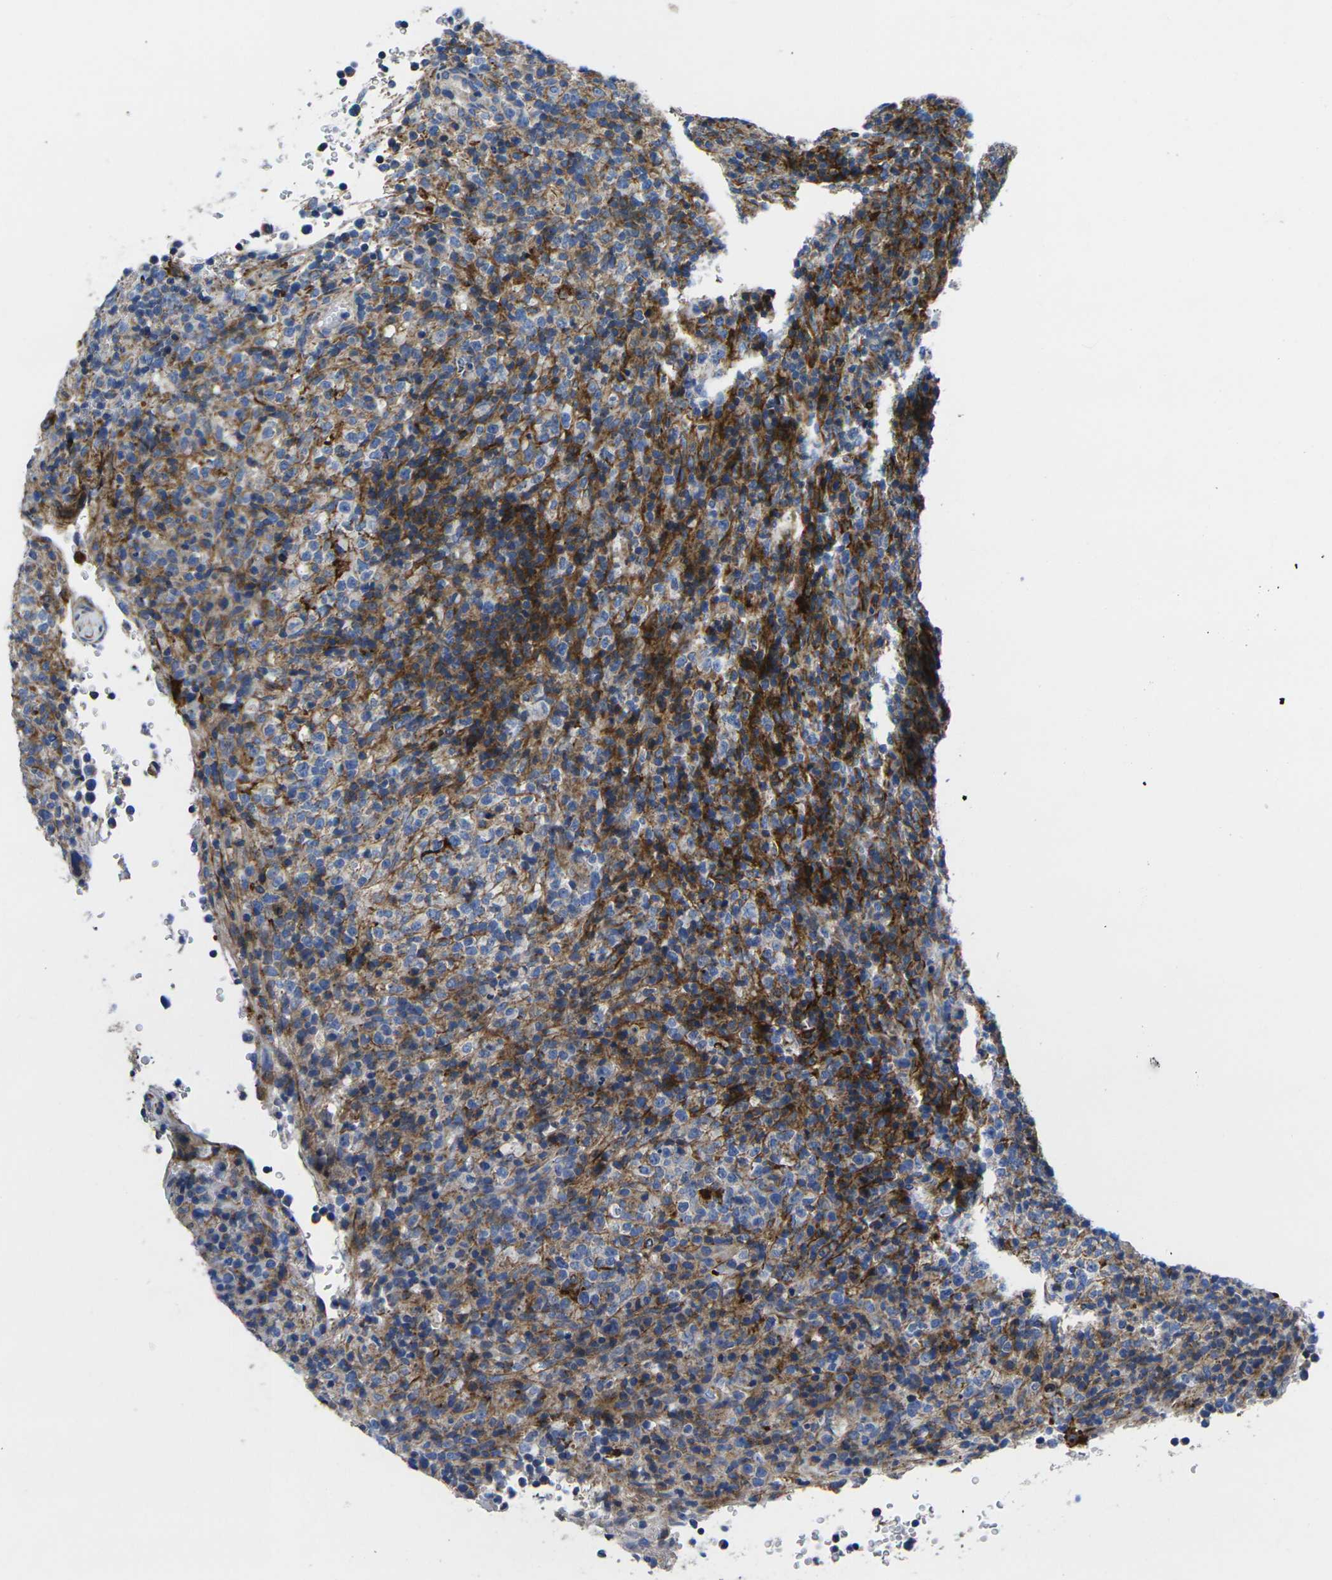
{"staining": {"intensity": "moderate", "quantity": "<25%", "location": "cytoplasmic/membranous"}, "tissue": "lymphoma", "cell_type": "Tumor cells", "image_type": "cancer", "snomed": [{"axis": "morphology", "description": "Malignant lymphoma, non-Hodgkin's type, High grade"}, {"axis": "topography", "description": "Lymph node"}], "caption": "Protein staining reveals moderate cytoplasmic/membranous expression in about <25% of tumor cells in malignant lymphoma, non-Hodgkin's type (high-grade).", "gene": "GPR4", "patient": {"sex": "female", "age": 76}}